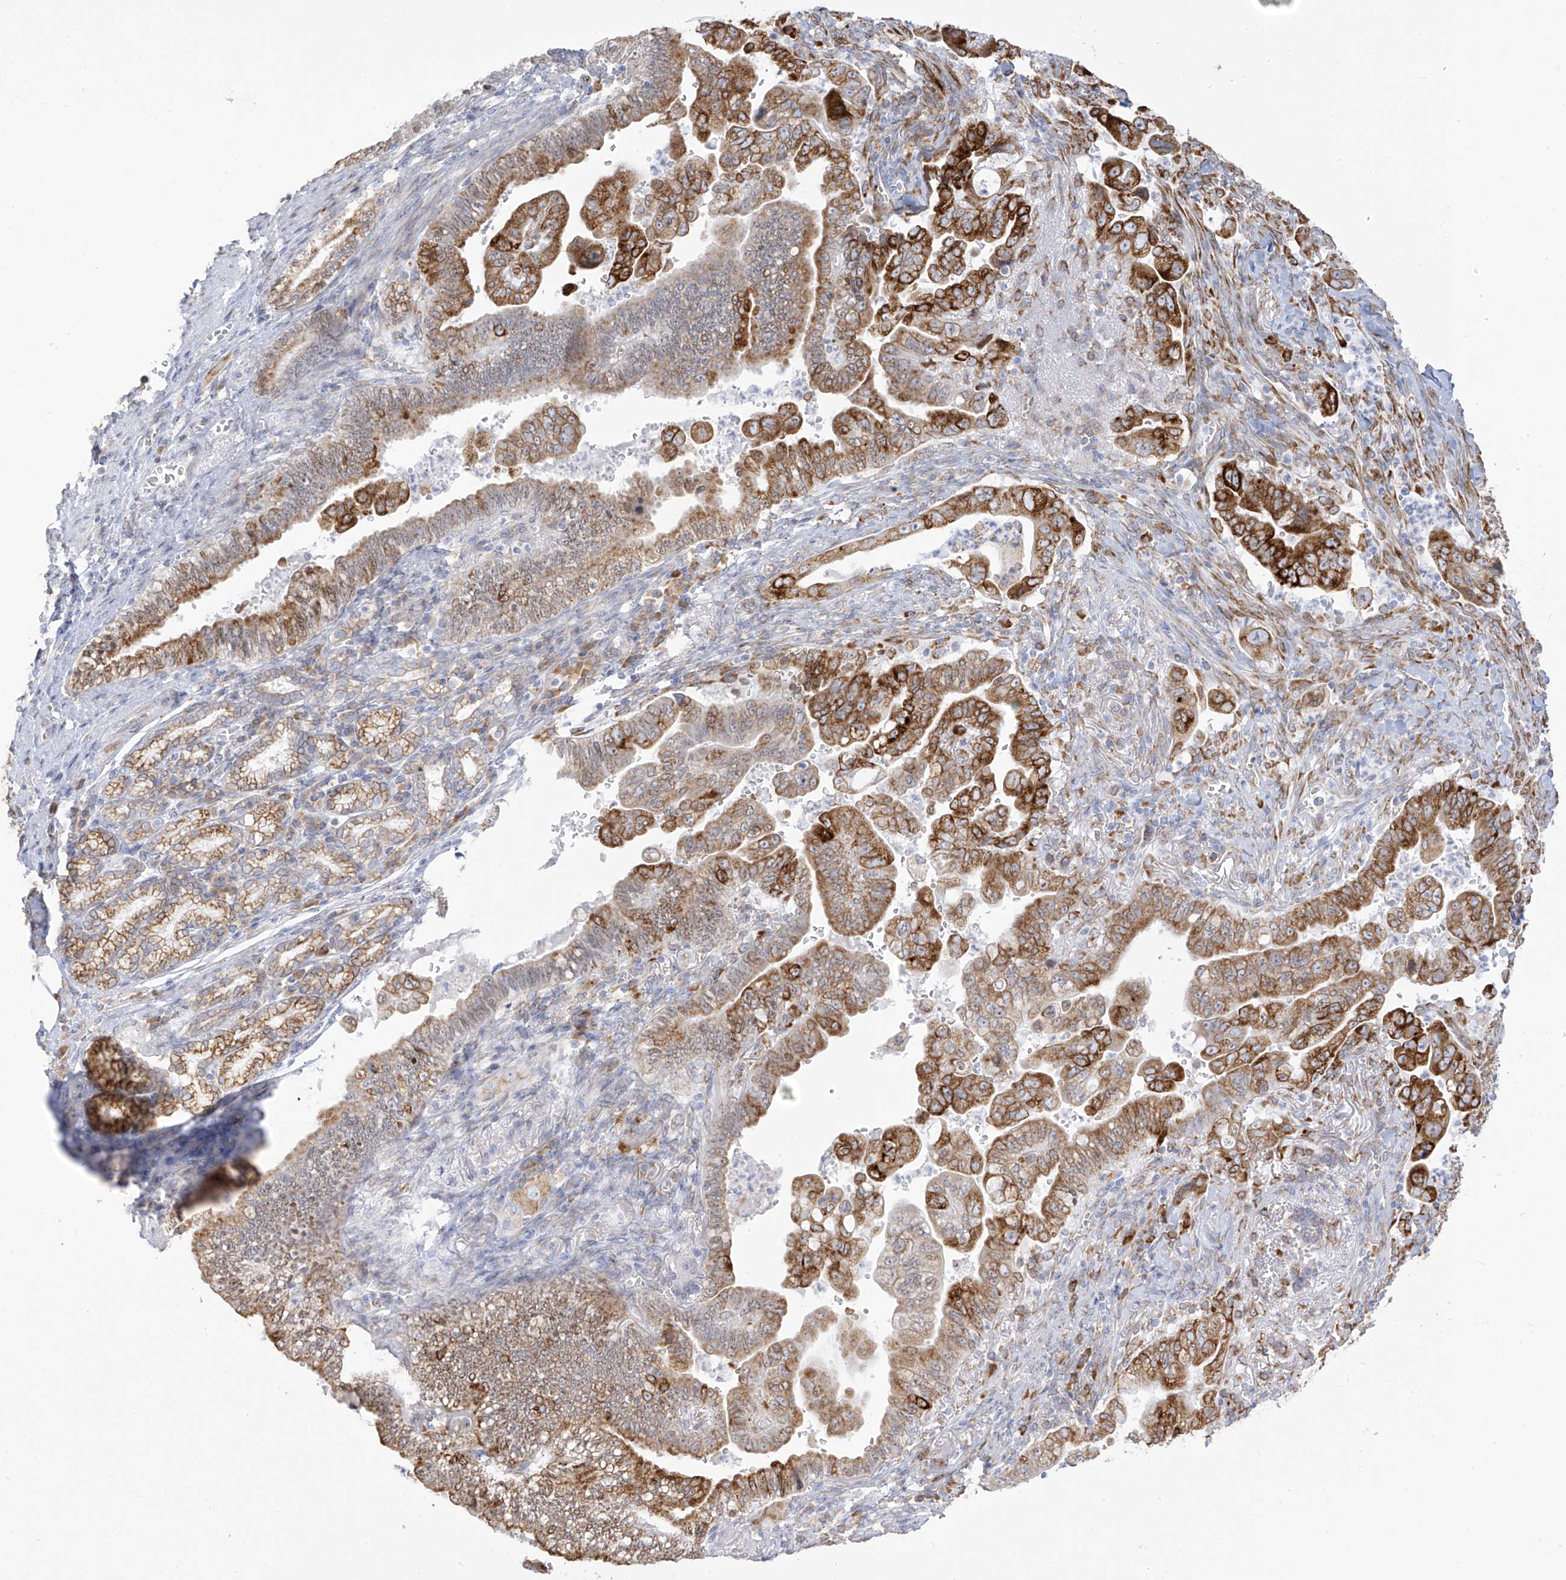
{"staining": {"intensity": "strong", "quantity": "25%-75%", "location": "cytoplasmic/membranous"}, "tissue": "pancreatic cancer", "cell_type": "Tumor cells", "image_type": "cancer", "snomed": [{"axis": "morphology", "description": "Adenocarcinoma, NOS"}, {"axis": "topography", "description": "Pancreas"}], "caption": "Strong cytoplasmic/membranous protein staining is seen in approximately 25%-75% of tumor cells in pancreatic adenocarcinoma.", "gene": "LRRC59", "patient": {"sex": "male", "age": 70}}